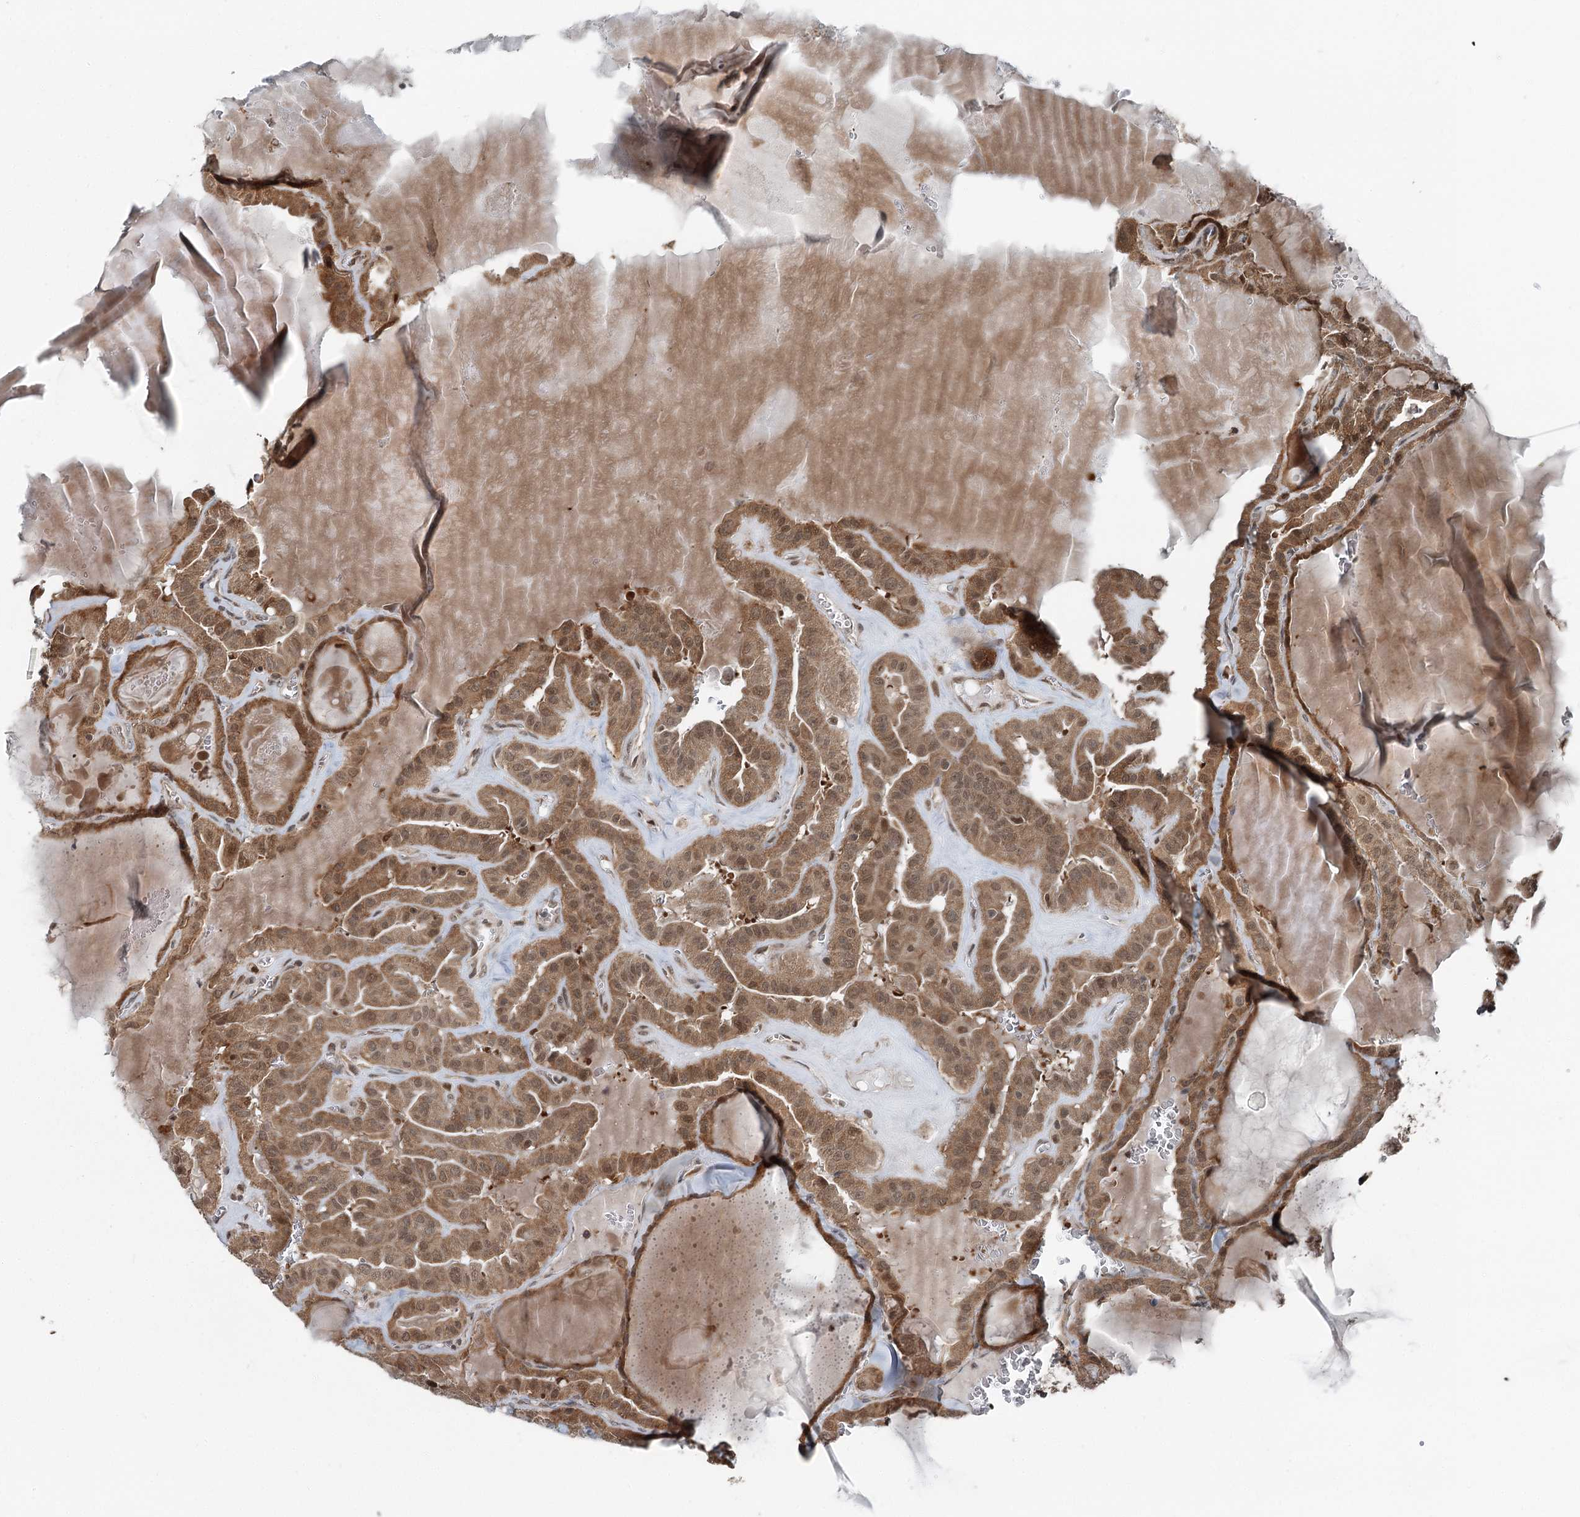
{"staining": {"intensity": "moderate", "quantity": ">75%", "location": "cytoplasmic/membranous,nuclear"}, "tissue": "thyroid cancer", "cell_type": "Tumor cells", "image_type": "cancer", "snomed": [{"axis": "morphology", "description": "Papillary adenocarcinoma, NOS"}, {"axis": "topography", "description": "Thyroid gland"}], "caption": "The immunohistochemical stain shows moderate cytoplasmic/membranous and nuclear expression in tumor cells of papillary adenocarcinoma (thyroid) tissue.", "gene": "WAPL", "patient": {"sex": "male", "age": 52}}